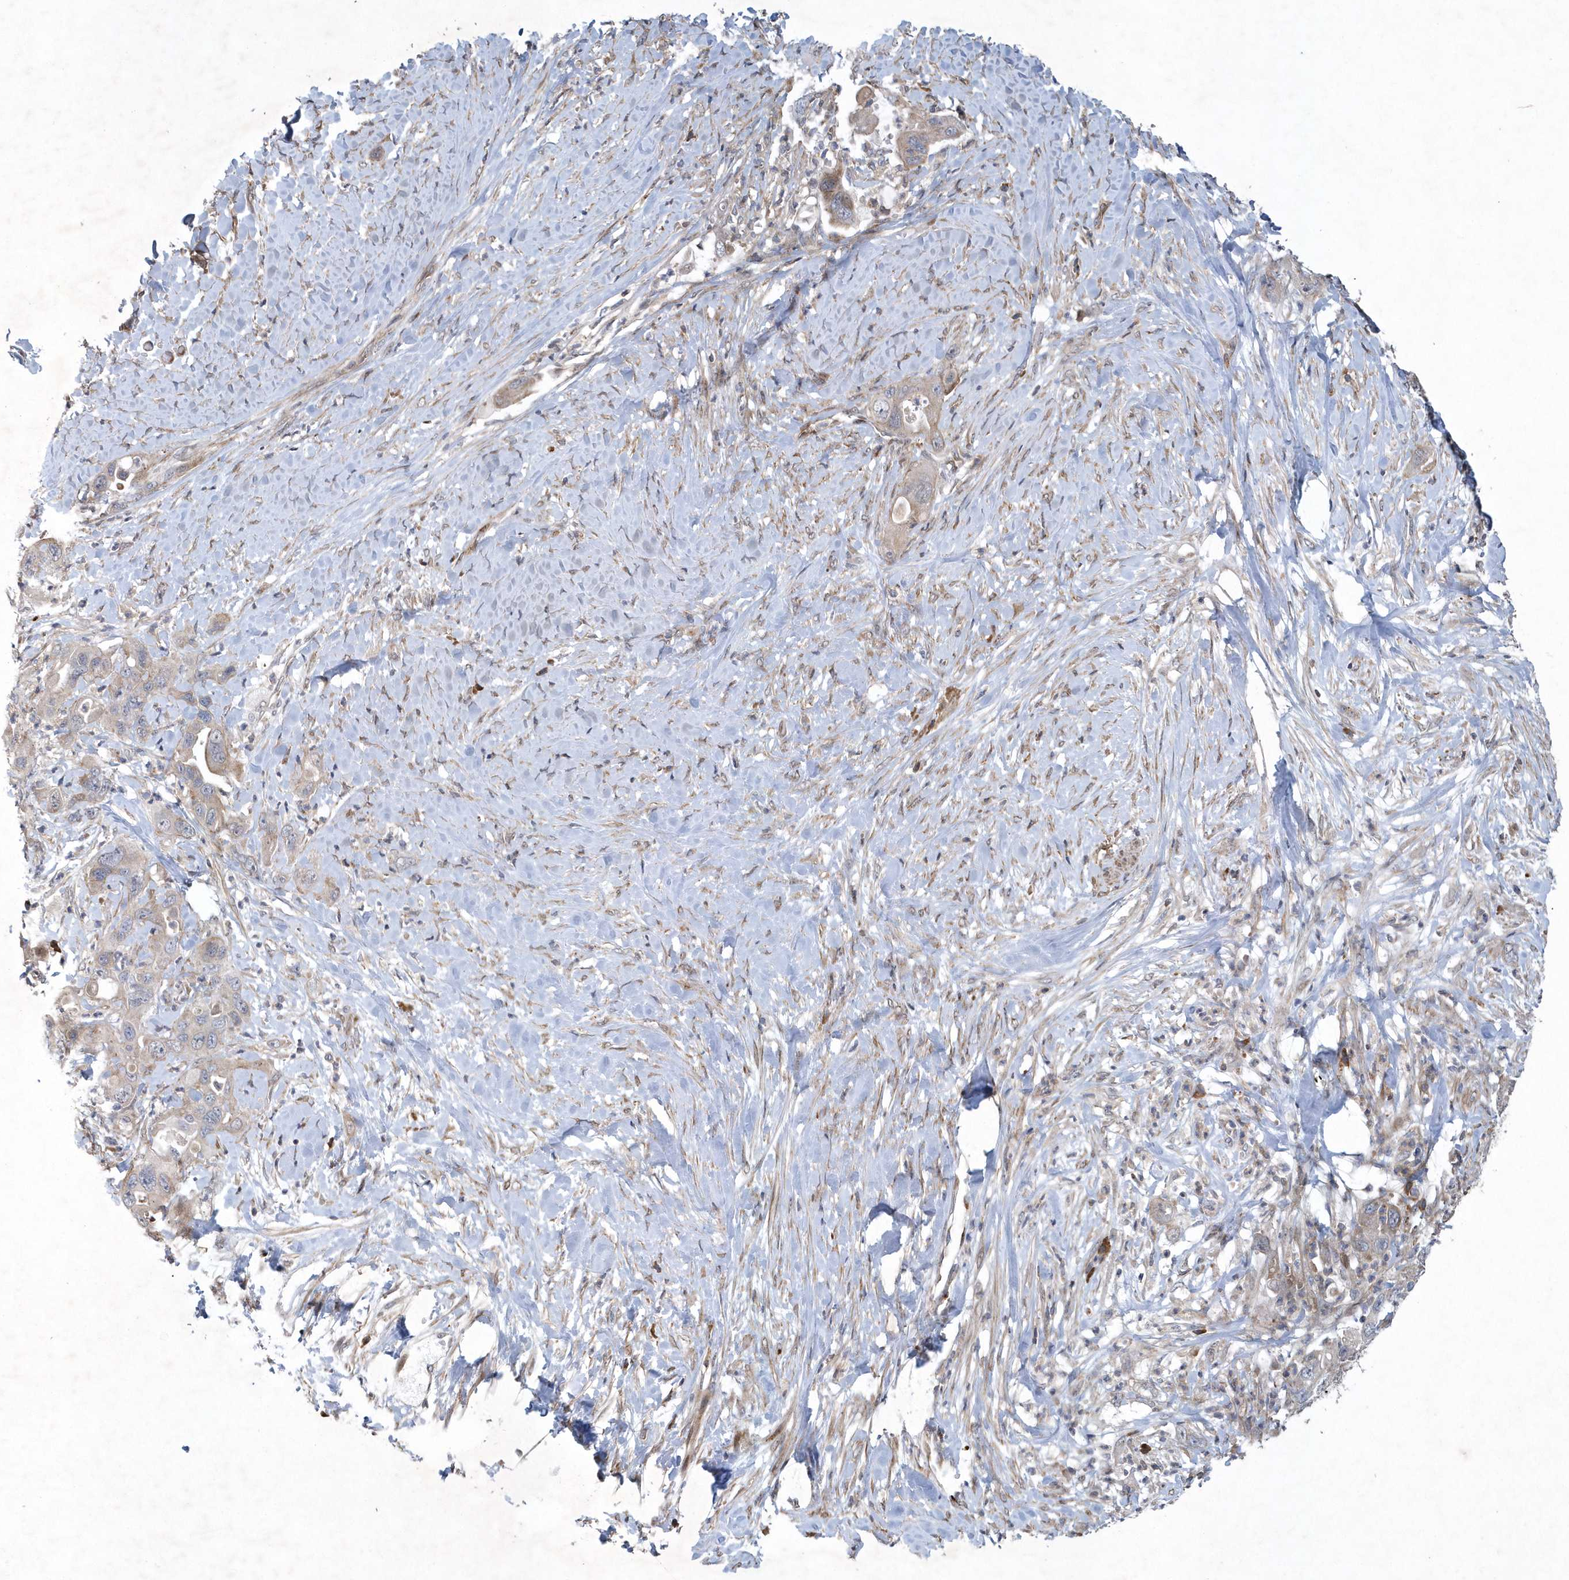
{"staining": {"intensity": "weak", "quantity": "<25%", "location": "cytoplasmic/membranous"}, "tissue": "pancreatic cancer", "cell_type": "Tumor cells", "image_type": "cancer", "snomed": [{"axis": "morphology", "description": "Adenocarcinoma, NOS"}, {"axis": "topography", "description": "Pancreas"}], "caption": "Tumor cells are negative for brown protein staining in adenocarcinoma (pancreatic).", "gene": "N4BP2", "patient": {"sex": "female", "age": 71}}